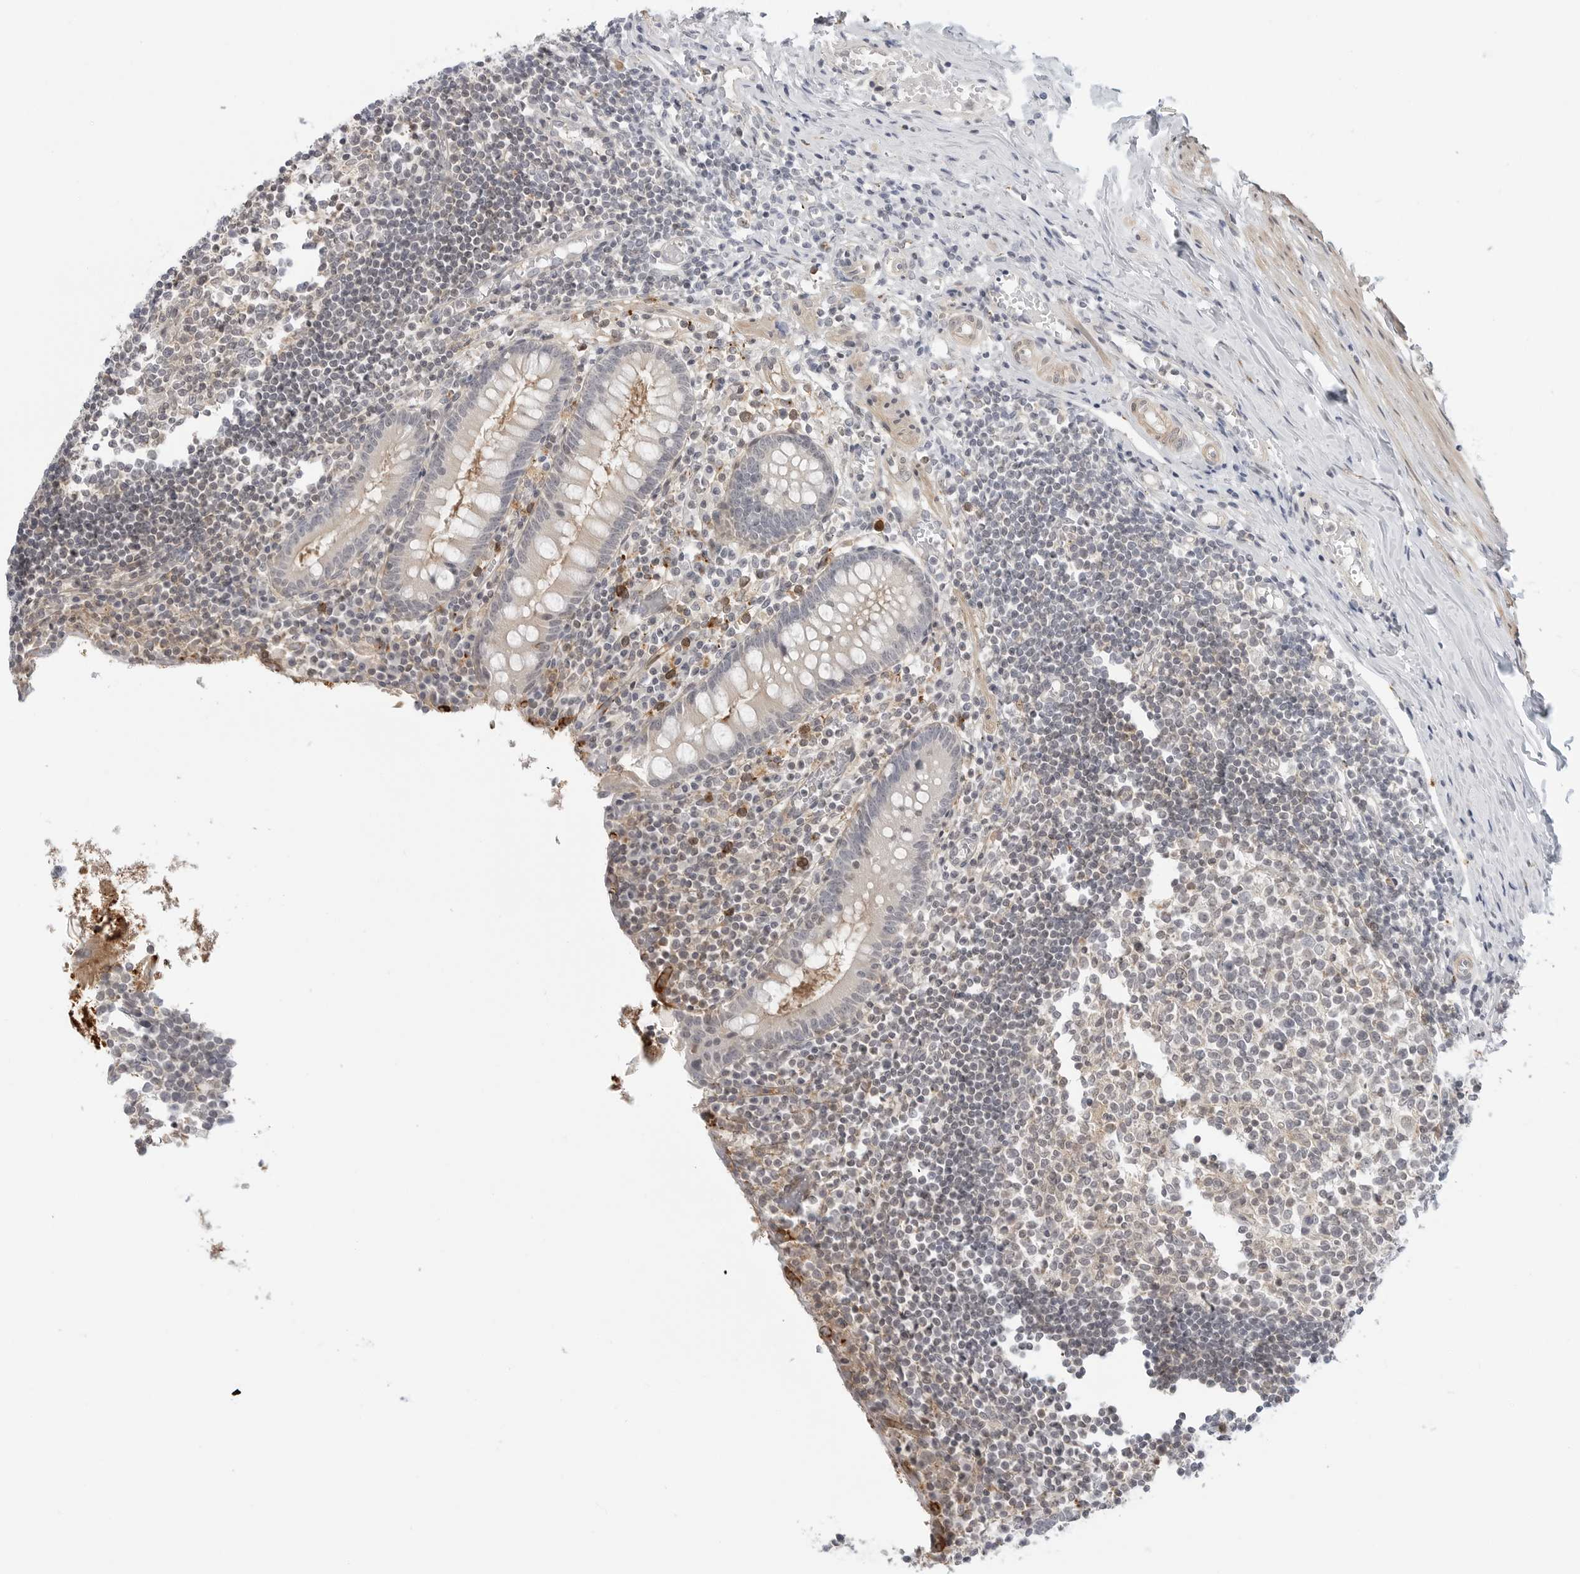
{"staining": {"intensity": "strong", "quantity": "25%-75%", "location": "cytoplasmic/membranous"}, "tissue": "appendix", "cell_type": "Glandular cells", "image_type": "normal", "snomed": [{"axis": "morphology", "description": "Normal tissue, NOS"}, {"axis": "topography", "description": "Appendix"}], "caption": "Approximately 25%-75% of glandular cells in benign appendix reveal strong cytoplasmic/membranous protein positivity as visualized by brown immunohistochemical staining.", "gene": "STXBP3", "patient": {"sex": "female", "age": 17}}